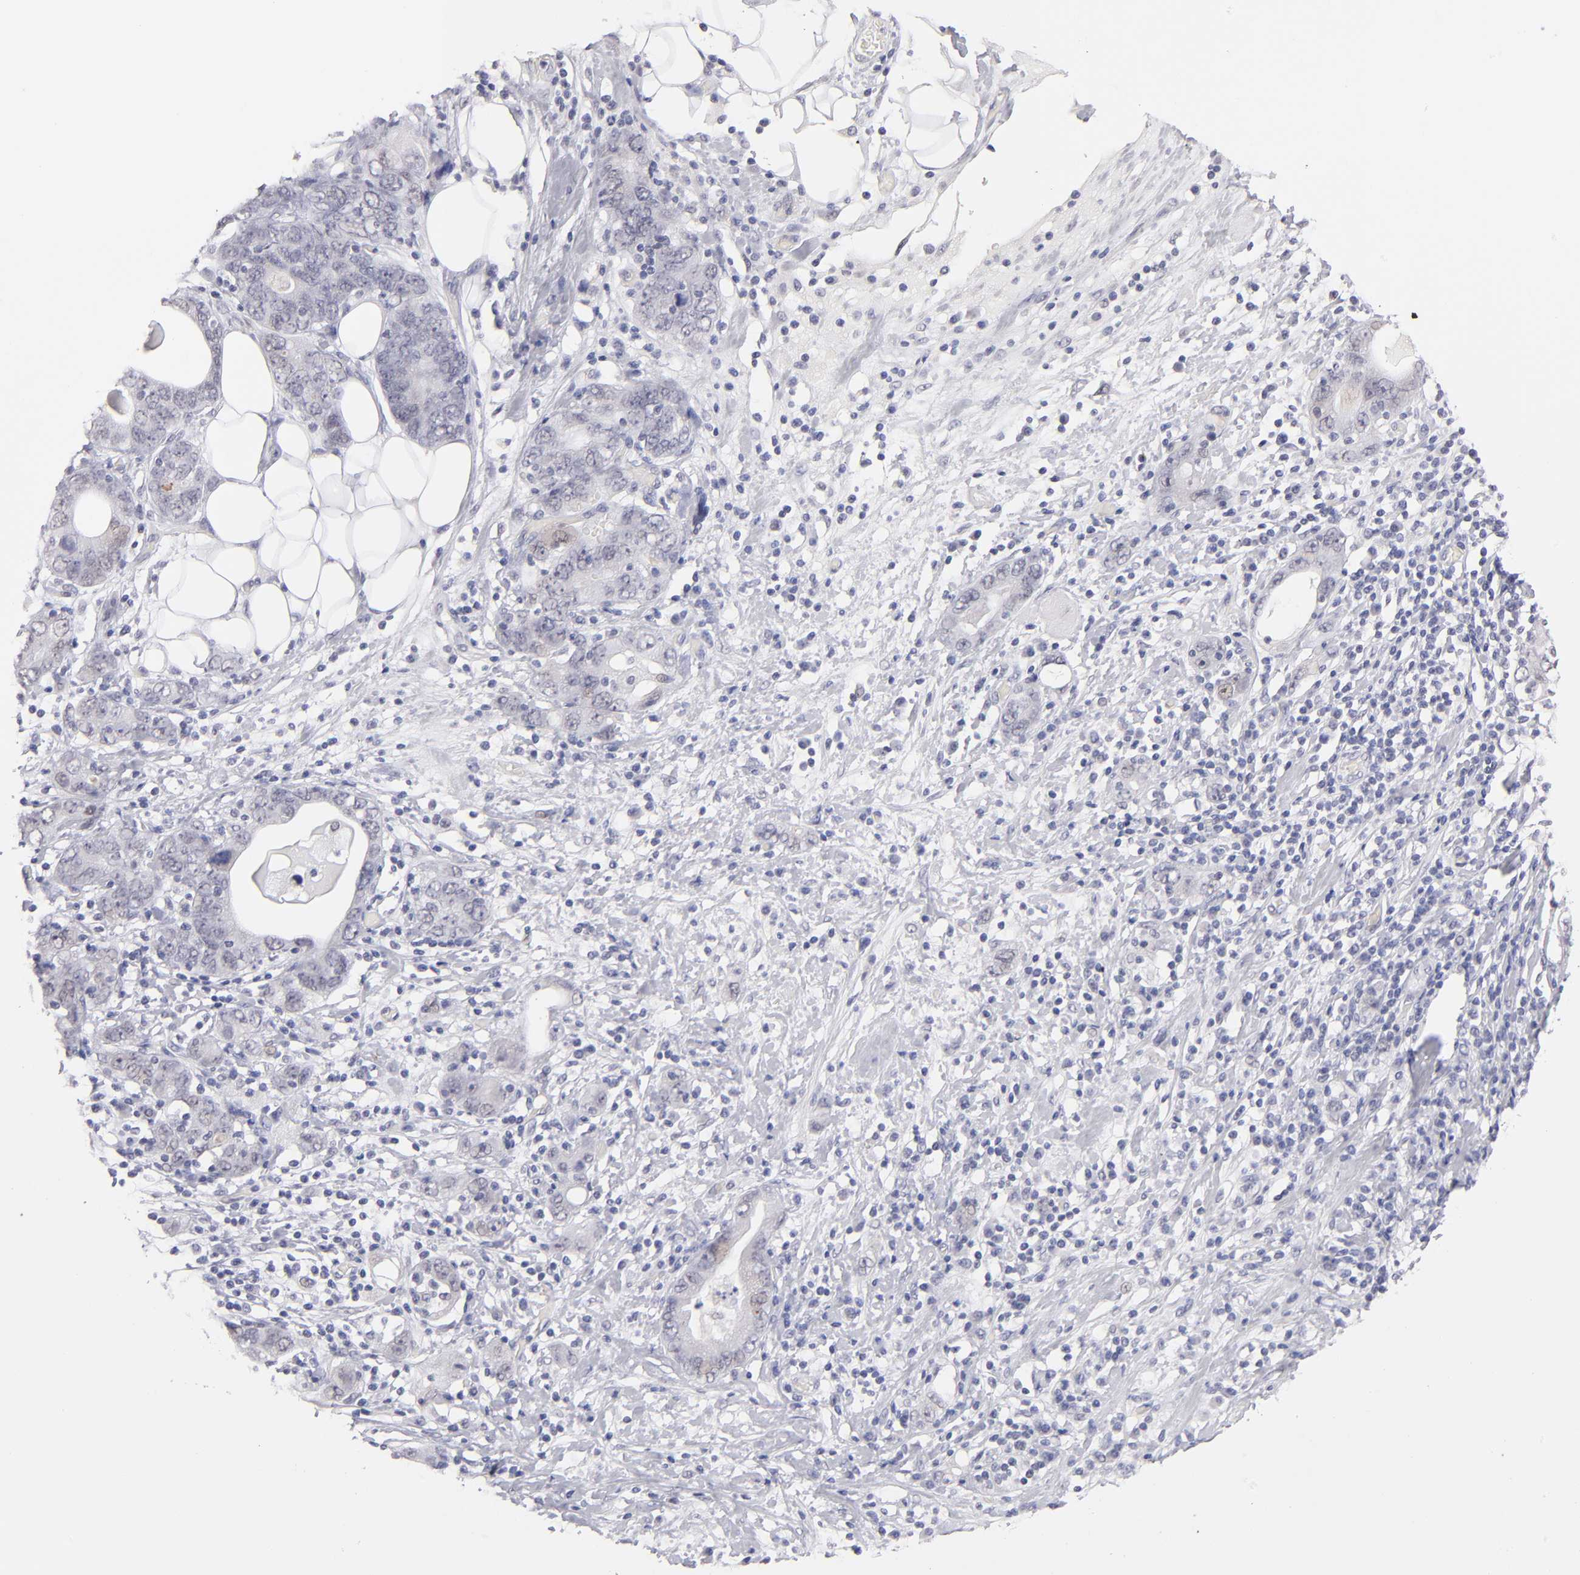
{"staining": {"intensity": "weak", "quantity": "25%-75%", "location": "cytoplasmic/membranous,nuclear"}, "tissue": "stomach cancer", "cell_type": "Tumor cells", "image_type": "cancer", "snomed": [{"axis": "morphology", "description": "Adenocarcinoma, NOS"}, {"axis": "topography", "description": "Stomach, lower"}], "caption": "An immunohistochemistry image of neoplastic tissue is shown. Protein staining in brown shows weak cytoplasmic/membranous and nuclear positivity in stomach adenocarcinoma within tumor cells. Nuclei are stained in blue.", "gene": "TEX11", "patient": {"sex": "female", "age": 93}}